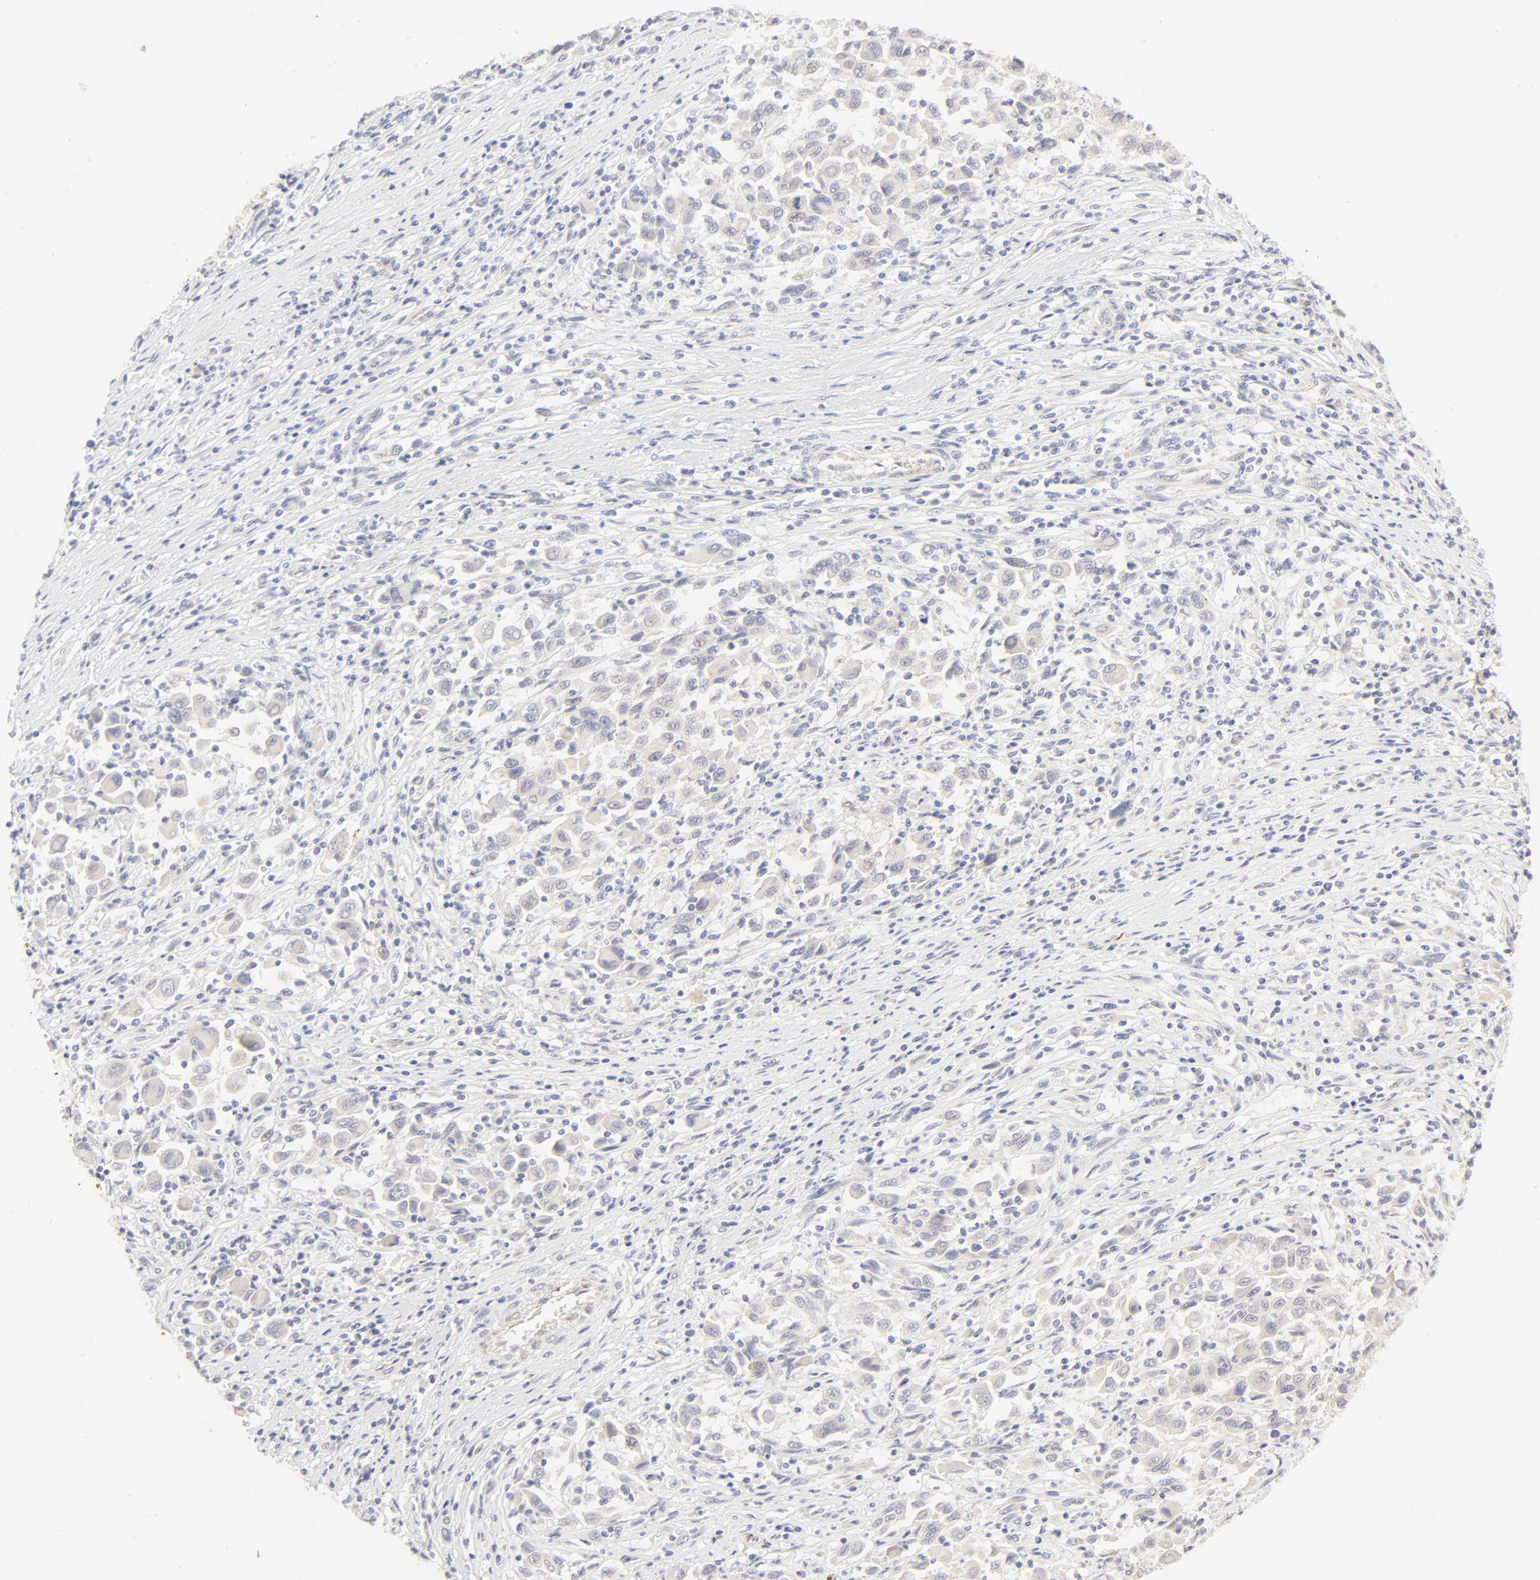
{"staining": {"intensity": "negative", "quantity": "none", "location": "none"}, "tissue": "melanoma", "cell_type": "Tumor cells", "image_type": "cancer", "snomed": [{"axis": "morphology", "description": "Malignant melanoma, Metastatic site"}, {"axis": "topography", "description": "Lymph node"}], "caption": "Tumor cells show no significant expression in melanoma.", "gene": "NKX2-2", "patient": {"sex": "male", "age": 61}}